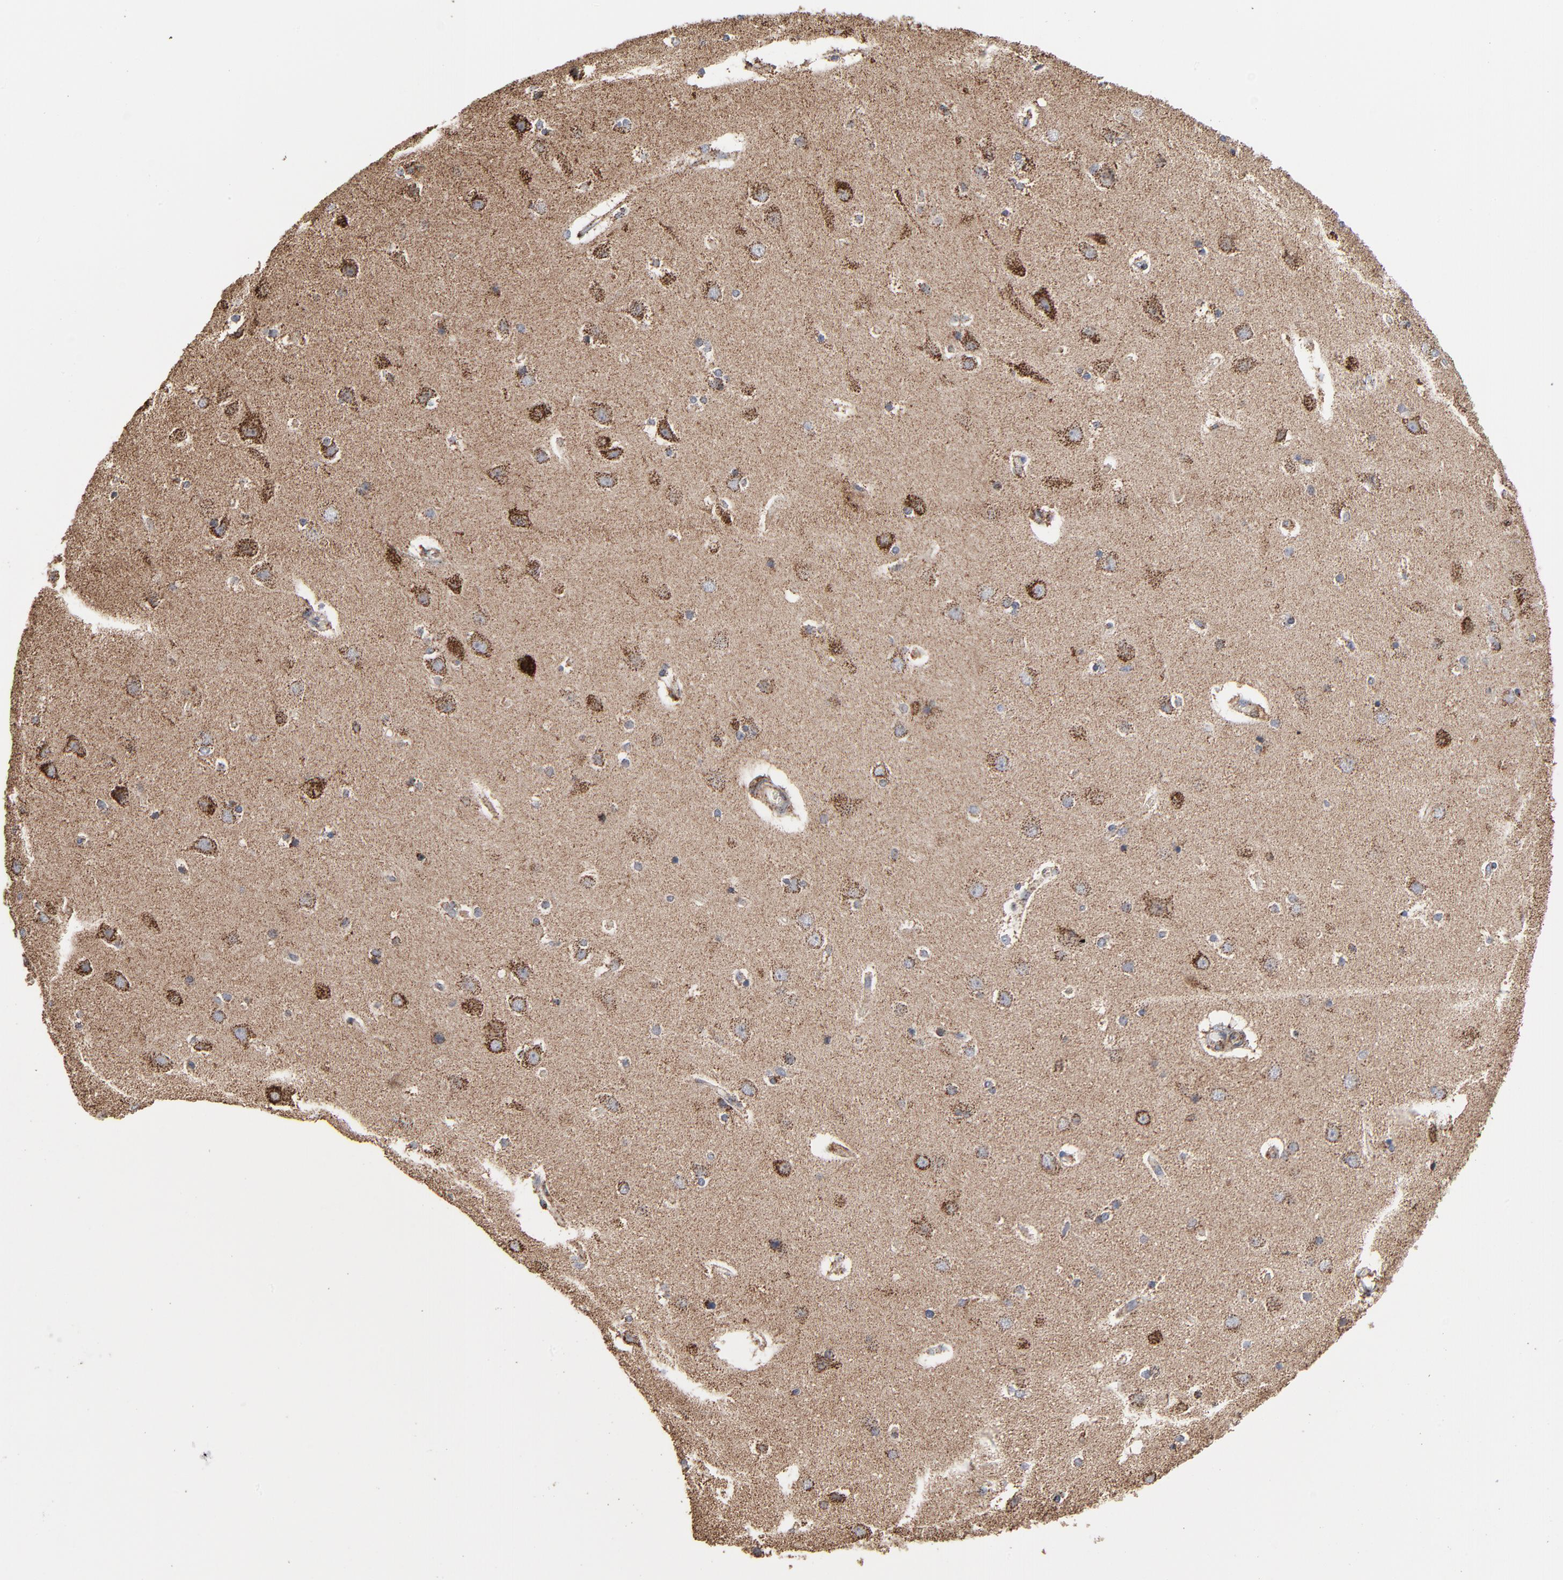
{"staining": {"intensity": "weak", "quantity": "25%-75%", "location": "cytoplasmic/membranous"}, "tissue": "cerebral cortex", "cell_type": "Endothelial cells", "image_type": "normal", "snomed": [{"axis": "morphology", "description": "Normal tissue, NOS"}, {"axis": "topography", "description": "Cerebral cortex"}], "caption": "Immunohistochemical staining of normal human cerebral cortex displays low levels of weak cytoplasmic/membranous expression in about 25%-75% of endothelial cells.", "gene": "UQCRC1", "patient": {"sex": "female", "age": 54}}